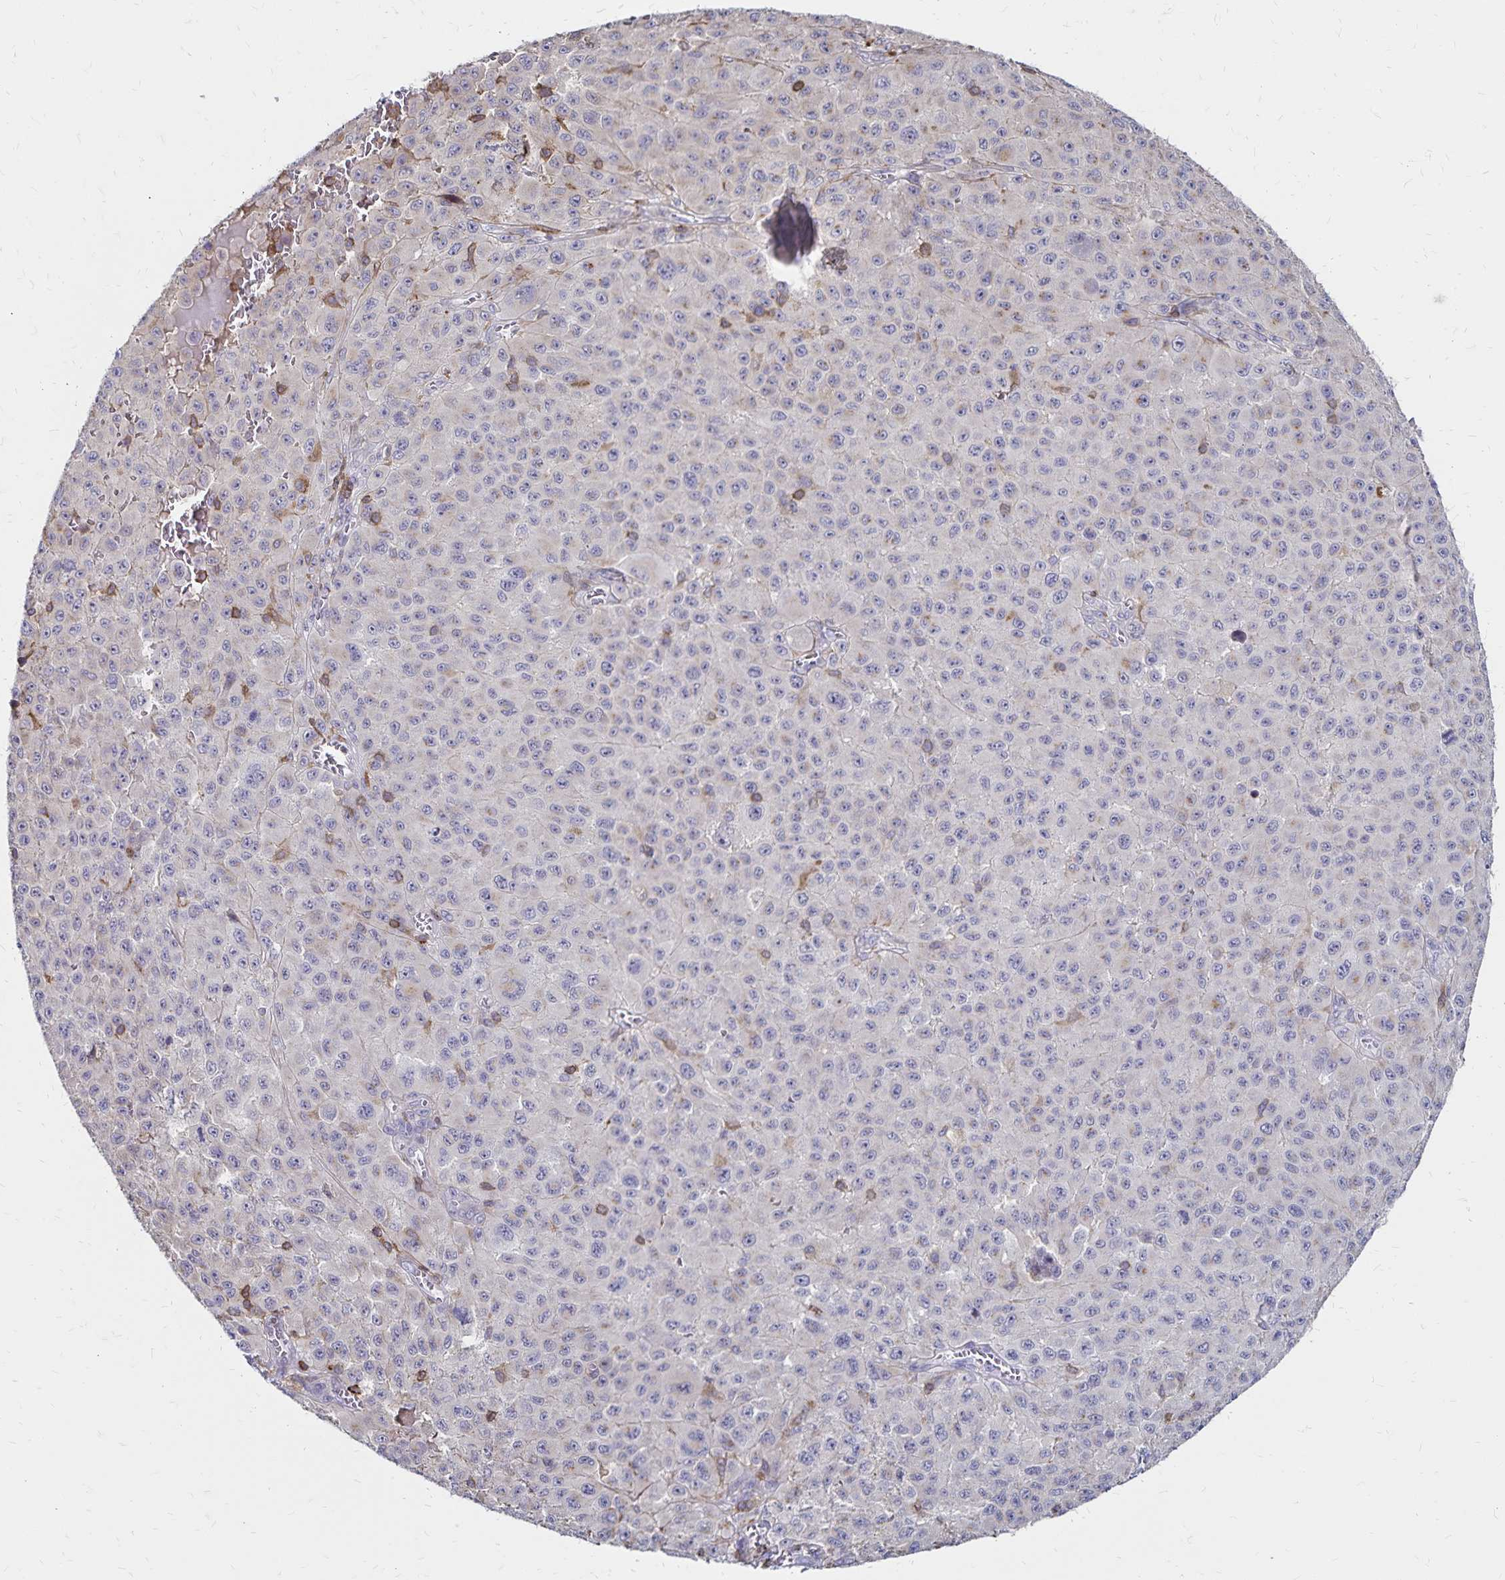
{"staining": {"intensity": "negative", "quantity": "none", "location": "none"}, "tissue": "melanoma", "cell_type": "Tumor cells", "image_type": "cancer", "snomed": [{"axis": "morphology", "description": "Malignant melanoma, NOS"}, {"axis": "topography", "description": "Skin"}], "caption": "An image of human malignant melanoma is negative for staining in tumor cells.", "gene": "NAGPA", "patient": {"sex": "male", "age": 73}}